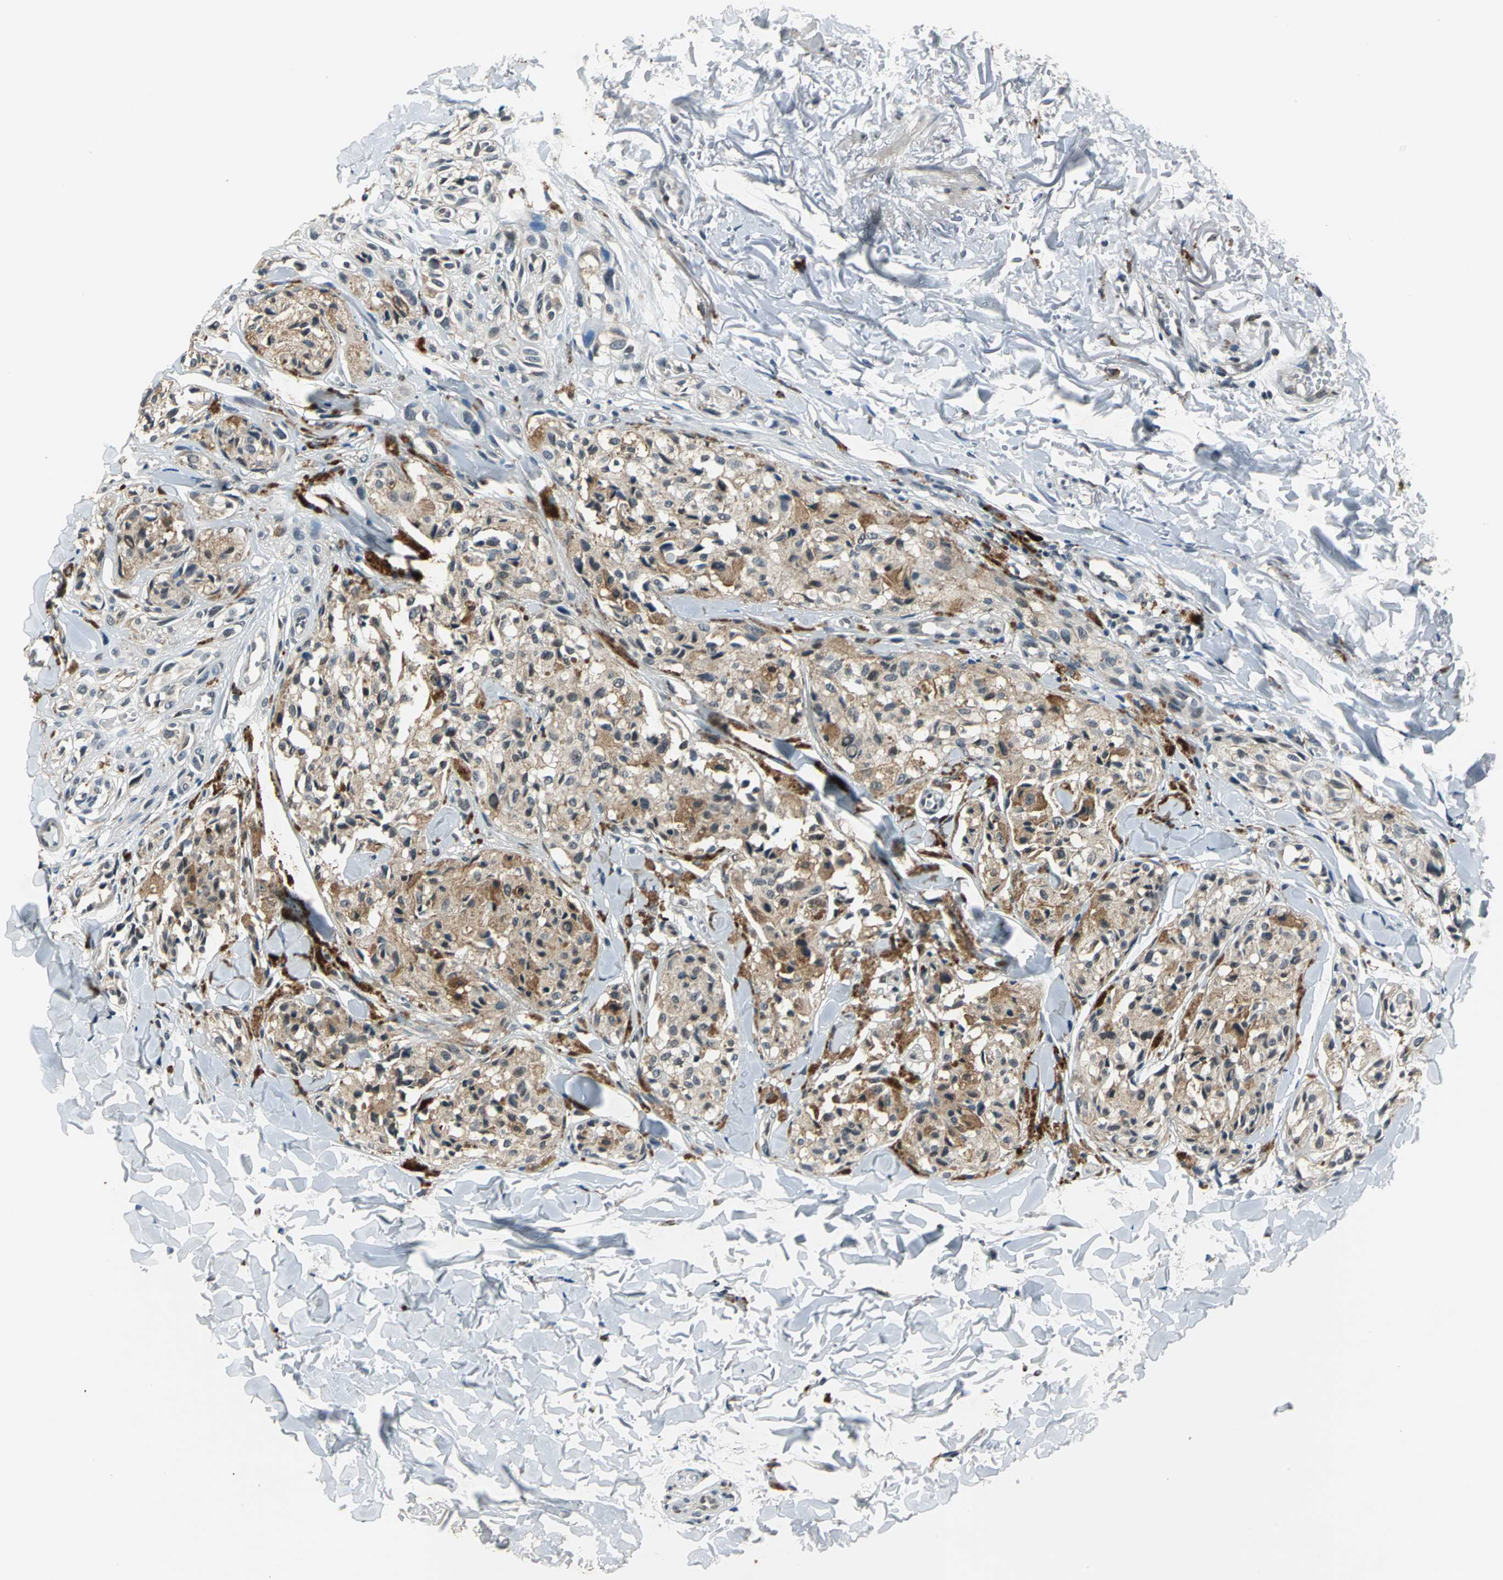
{"staining": {"intensity": "moderate", "quantity": ">75%", "location": "cytoplasmic/membranous"}, "tissue": "melanoma", "cell_type": "Tumor cells", "image_type": "cancer", "snomed": [{"axis": "morphology", "description": "Malignant melanoma, Metastatic site"}, {"axis": "topography", "description": "Skin"}], "caption": "Malignant melanoma (metastatic site) stained with a brown dye reveals moderate cytoplasmic/membranous positive staining in approximately >75% of tumor cells.", "gene": "ELF2", "patient": {"sex": "female", "age": 66}}